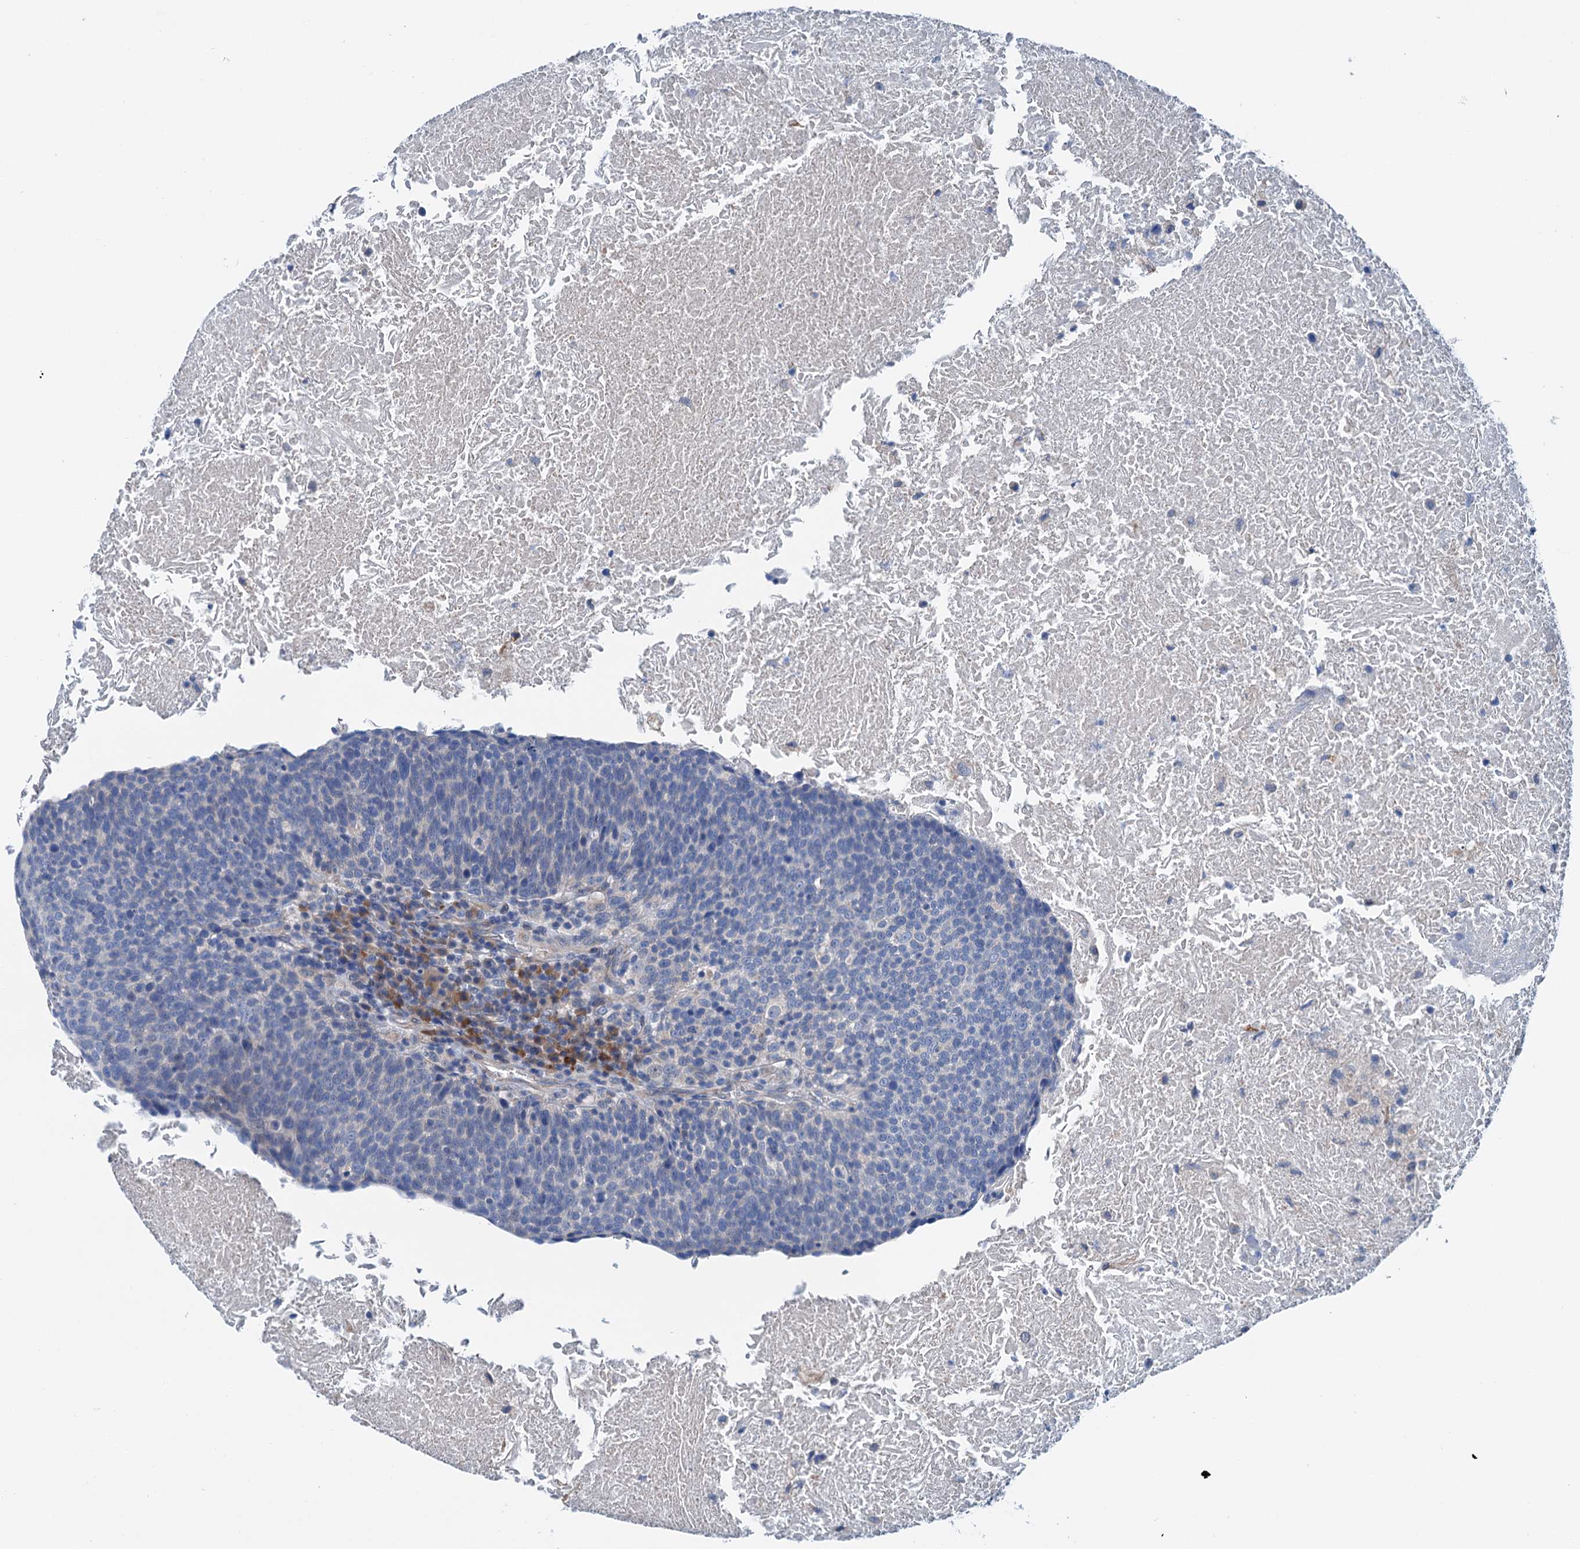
{"staining": {"intensity": "negative", "quantity": "none", "location": "none"}, "tissue": "head and neck cancer", "cell_type": "Tumor cells", "image_type": "cancer", "snomed": [{"axis": "morphology", "description": "Squamous cell carcinoma, NOS"}, {"axis": "morphology", "description": "Squamous cell carcinoma, metastatic, NOS"}, {"axis": "topography", "description": "Lymph node"}, {"axis": "topography", "description": "Head-Neck"}], "caption": "Tumor cells show no significant protein positivity in head and neck cancer.", "gene": "ELAC1", "patient": {"sex": "male", "age": 62}}